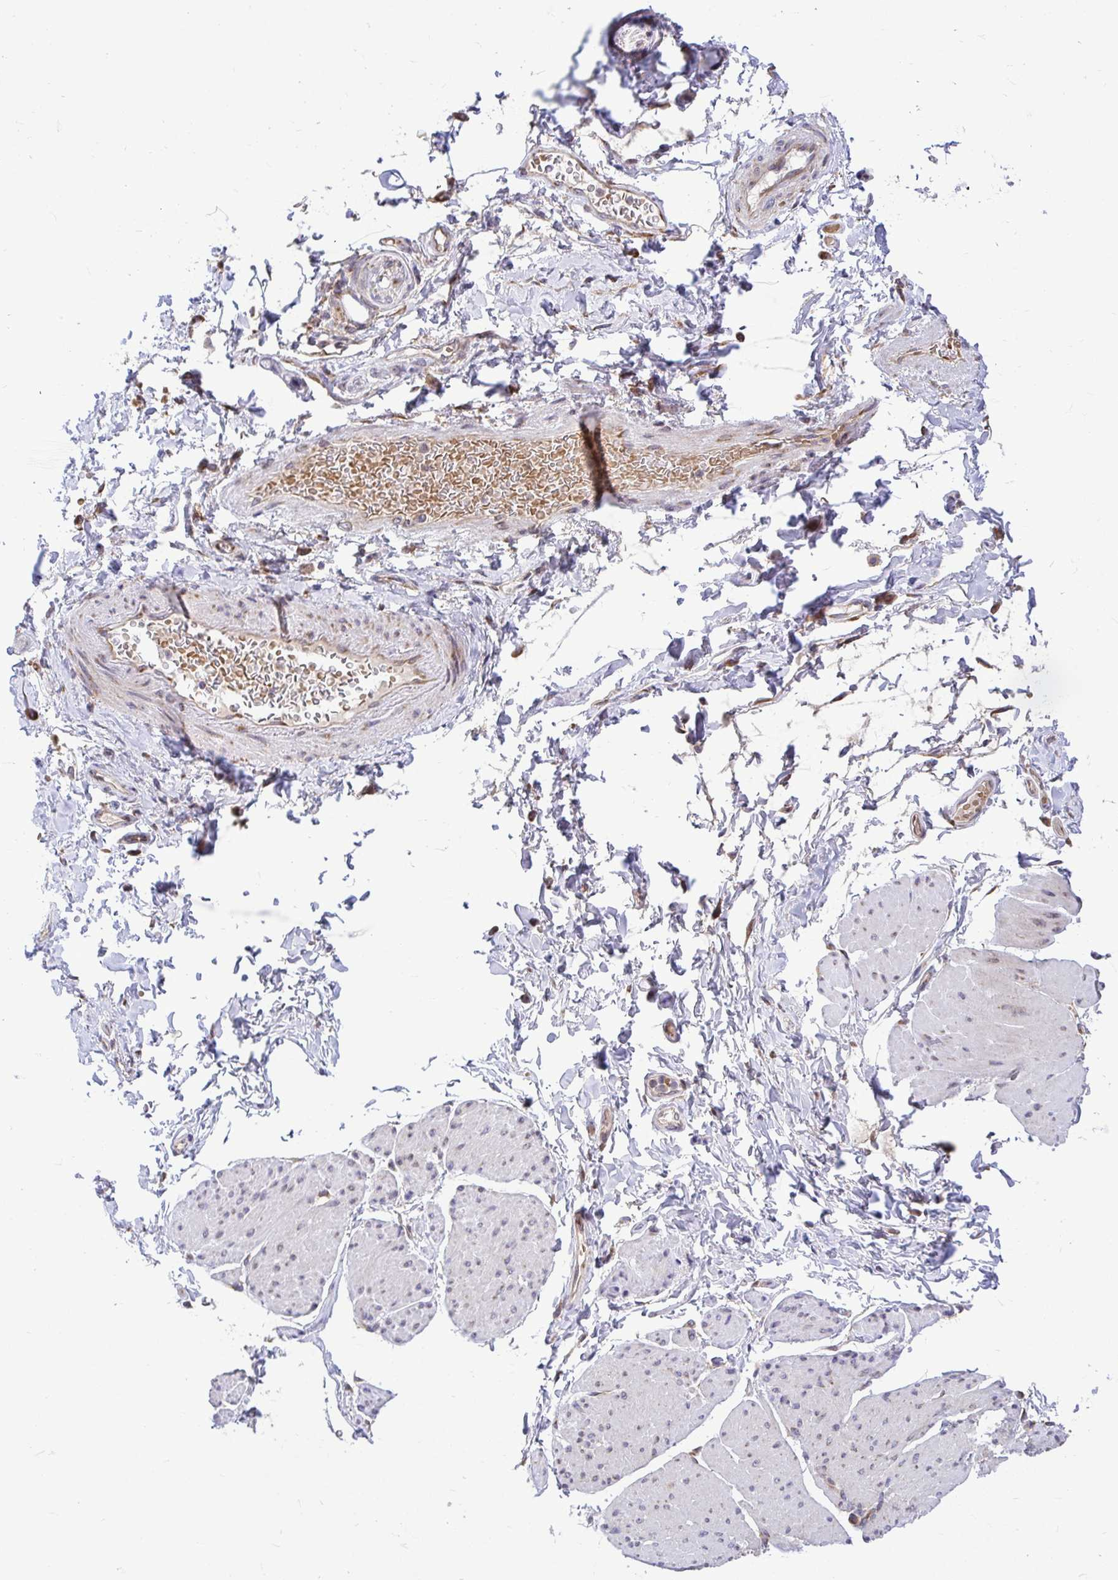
{"staining": {"intensity": "negative", "quantity": "none", "location": "none"}, "tissue": "adipose tissue", "cell_type": "Adipocytes", "image_type": "normal", "snomed": [{"axis": "morphology", "description": "Normal tissue, NOS"}, {"axis": "topography", "description": "Urinary bladder"}, {"axis": "topography", "description": "Peripheral nerve tissue"}], "caption": "Adipose tissue was stained to show a protein in brown. There is no significant expression in adipocytes. The staining was performed using DAB (3,3'-diaminobenzidine) to visualize the protein expression in brown, while the nuclei were stained in blue with hematoxylin (Magnification: 20x).", "gene": "VTI1B", "patient": {"sex": "female", "age": 60}}